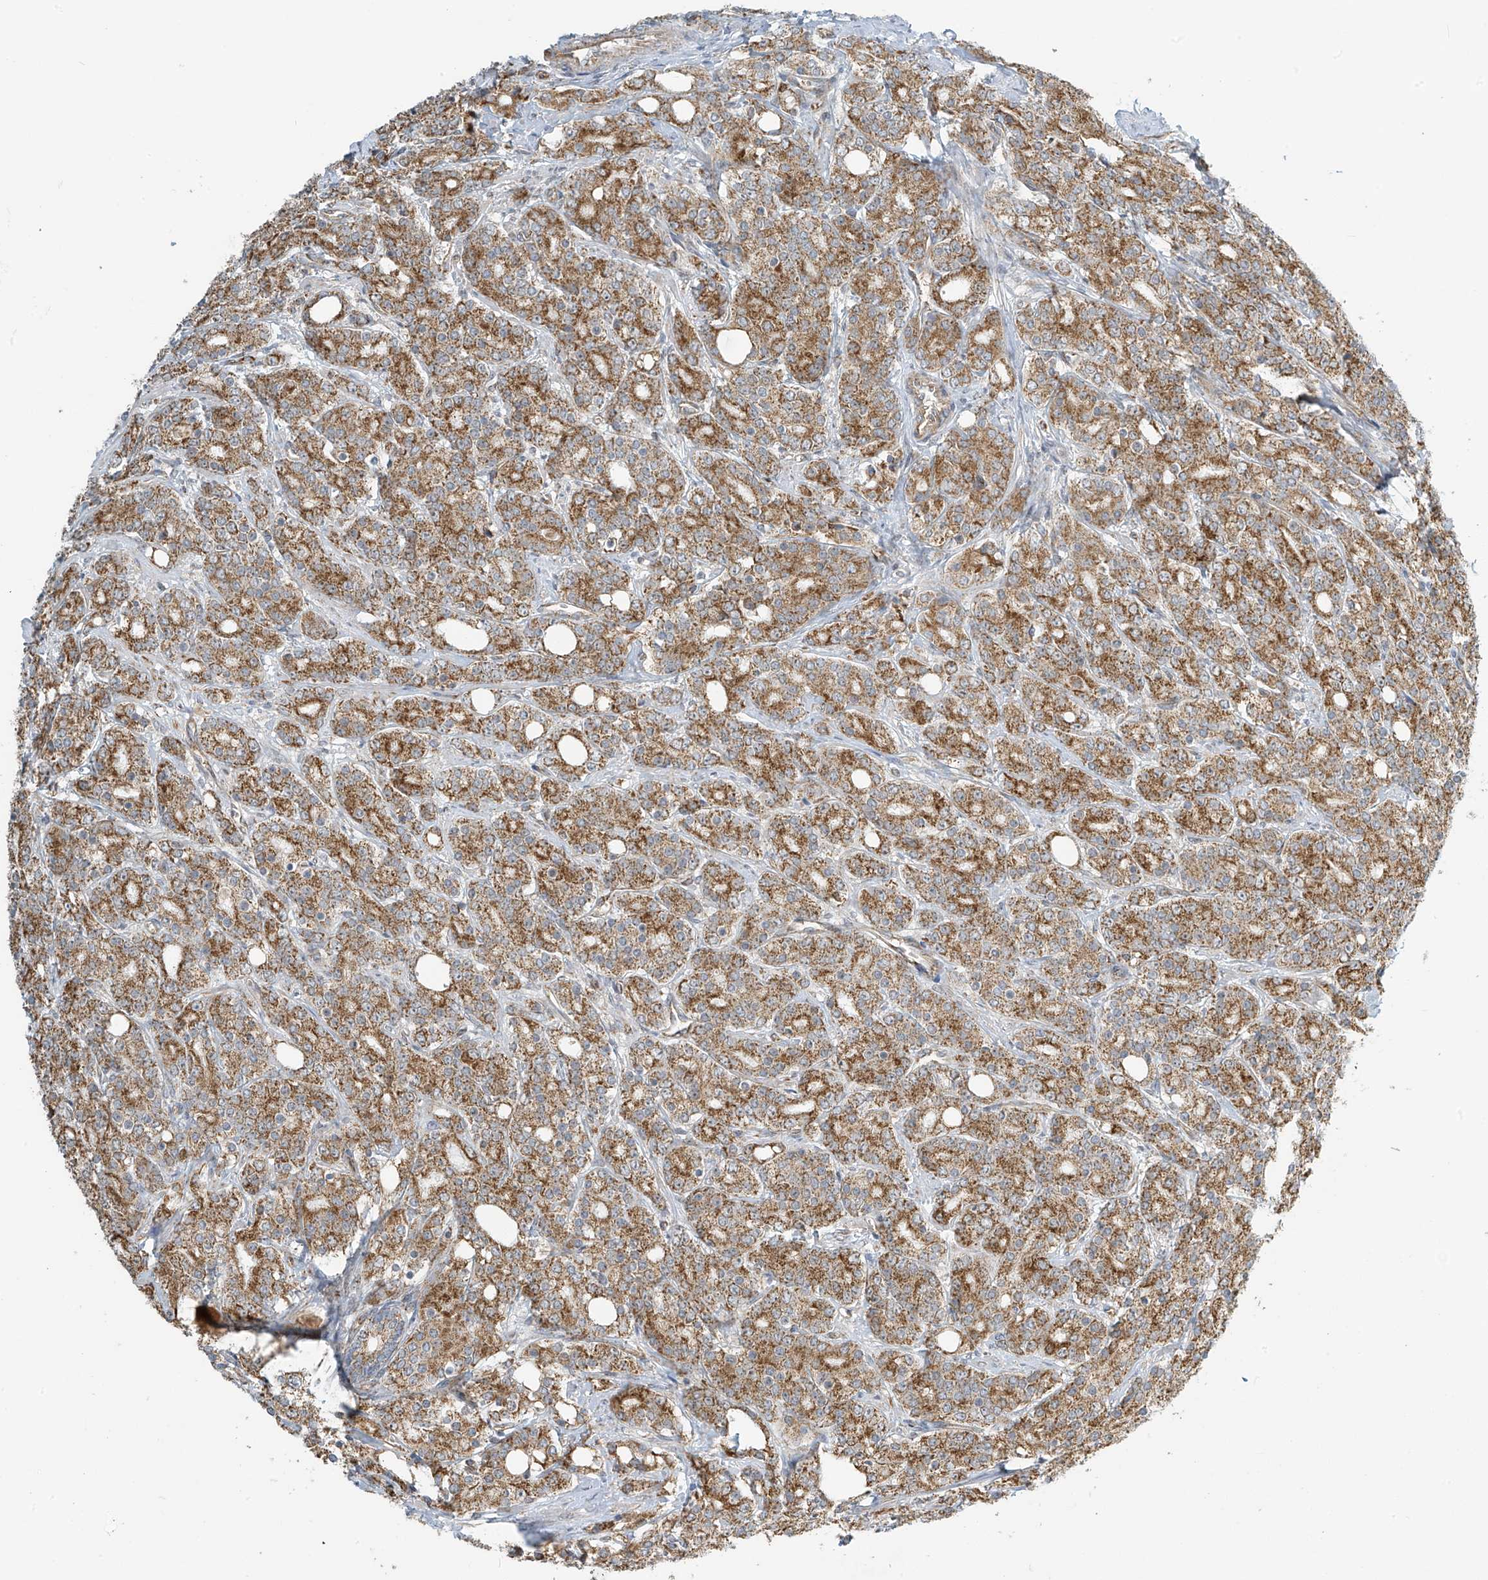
{"staining": {"intensity": "moderate", "quantity": ">75%", "location": "cytoplasmic/membranous"}, "tissue": "prostate cancer", "cell_type": "Tumor cells", "image_type": "cancer", "snomed": [{"axis": "morphology", "description": "Adenocarcinoma, High grade"}, {"axis": "topography", "description": "Prostate"}], "caption": "Prostate high-grade adenocarcinoma stained with IHC reveals moderate cytoplasmic/membranous staining in approximately >75% of tumor cells.", "gene": "METTL6", "patient": {"sex": "male", "age": 62}}